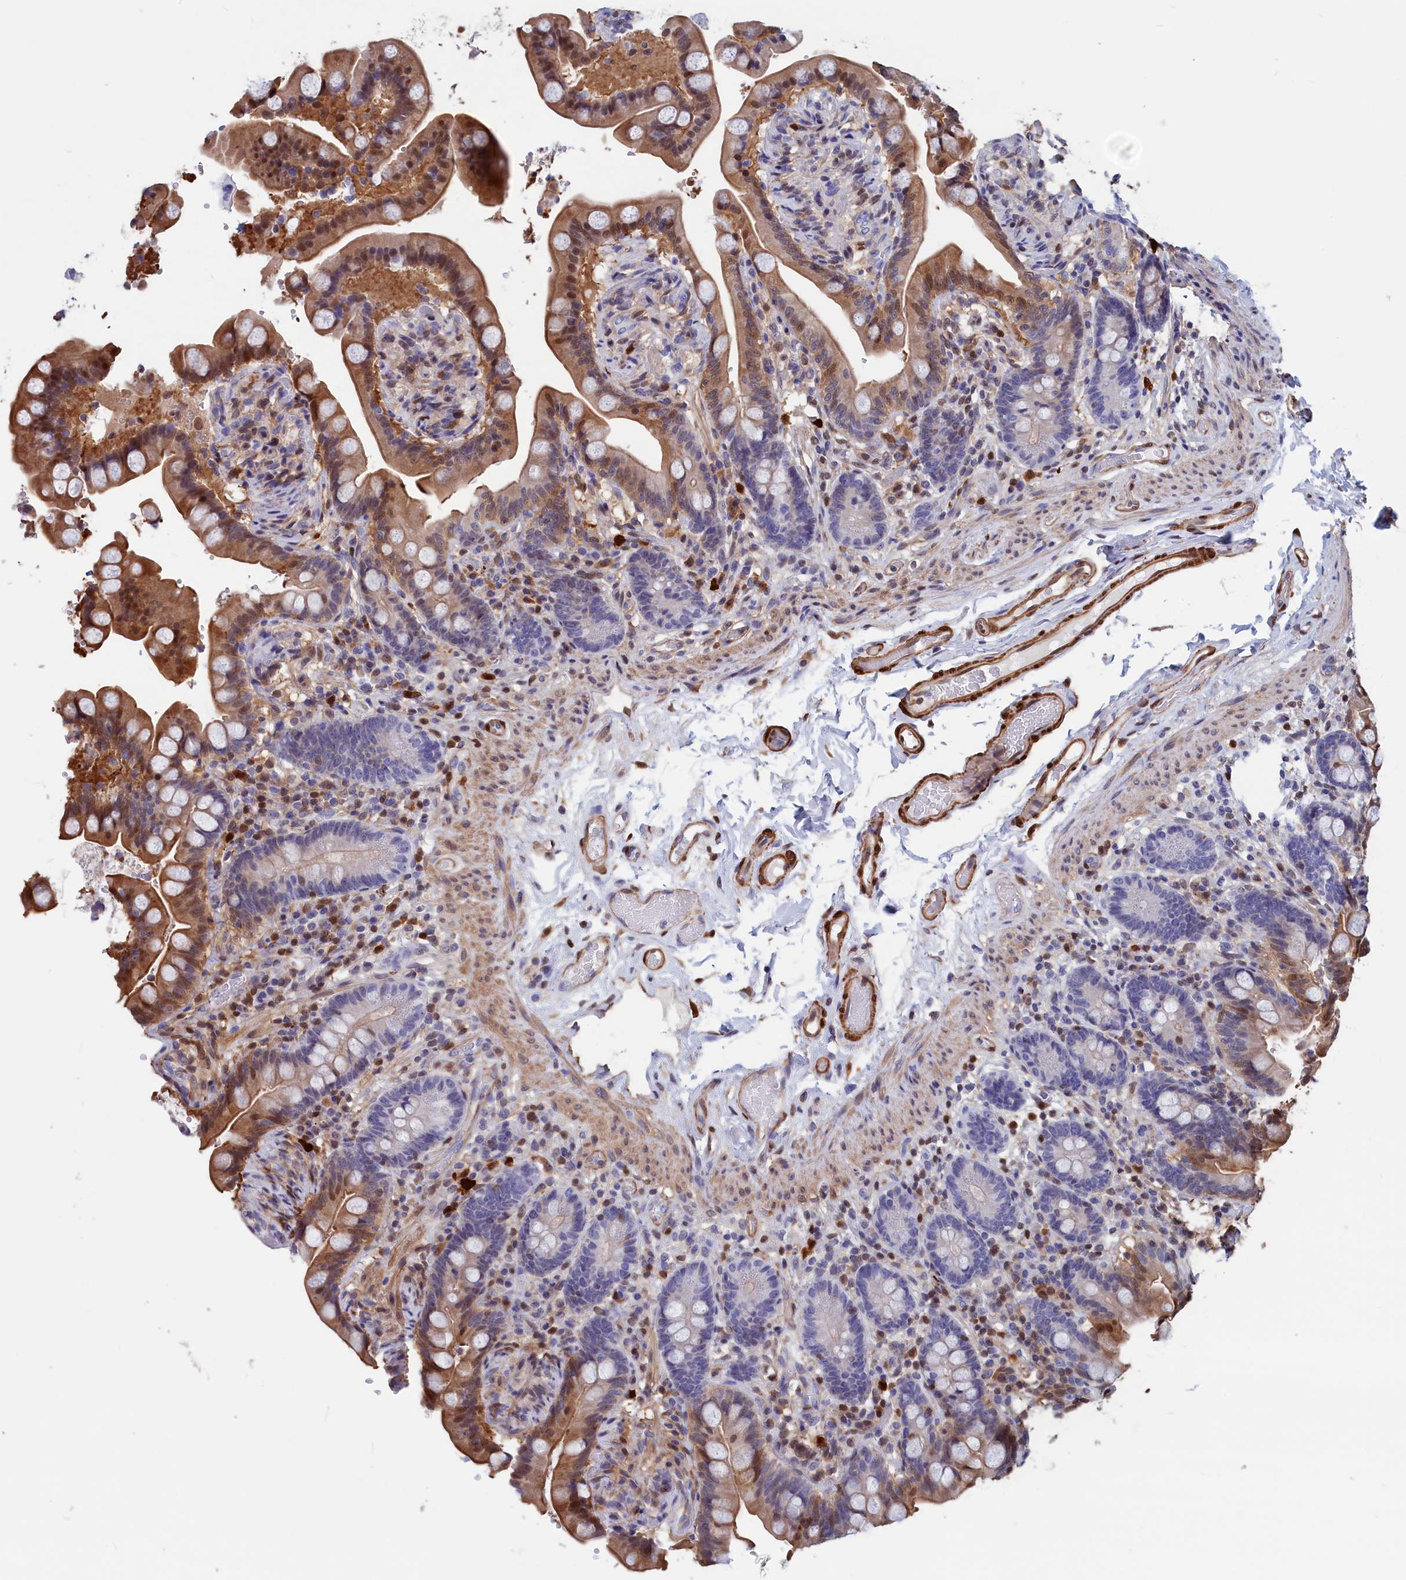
{"staining": {"intensity": "weak", "quantity": "25%-75%", "location": "cytoplasmic/membranous"}, "tissue": "colon", "cell_type": "Endothelial cells", "image_type": "normal", "snomed": [{"axis": "morphology", "description": "Normal tissue, NOS"}, {"axis": "topography", "description": "Smooth muscle"}, {"axis": "topography", "description": "Colon"}], "caption": "This histopathology image demonstrates benign colon stained with immunohistochemistry (IHC) to label a protein in brown. The cytoplasmic/membranous of endothelial cells show weak positivity for the protein. Nuclei are counter-stained blue.", "gene": "CRIP1", "patient": {"sex": "male", "age": 73}}